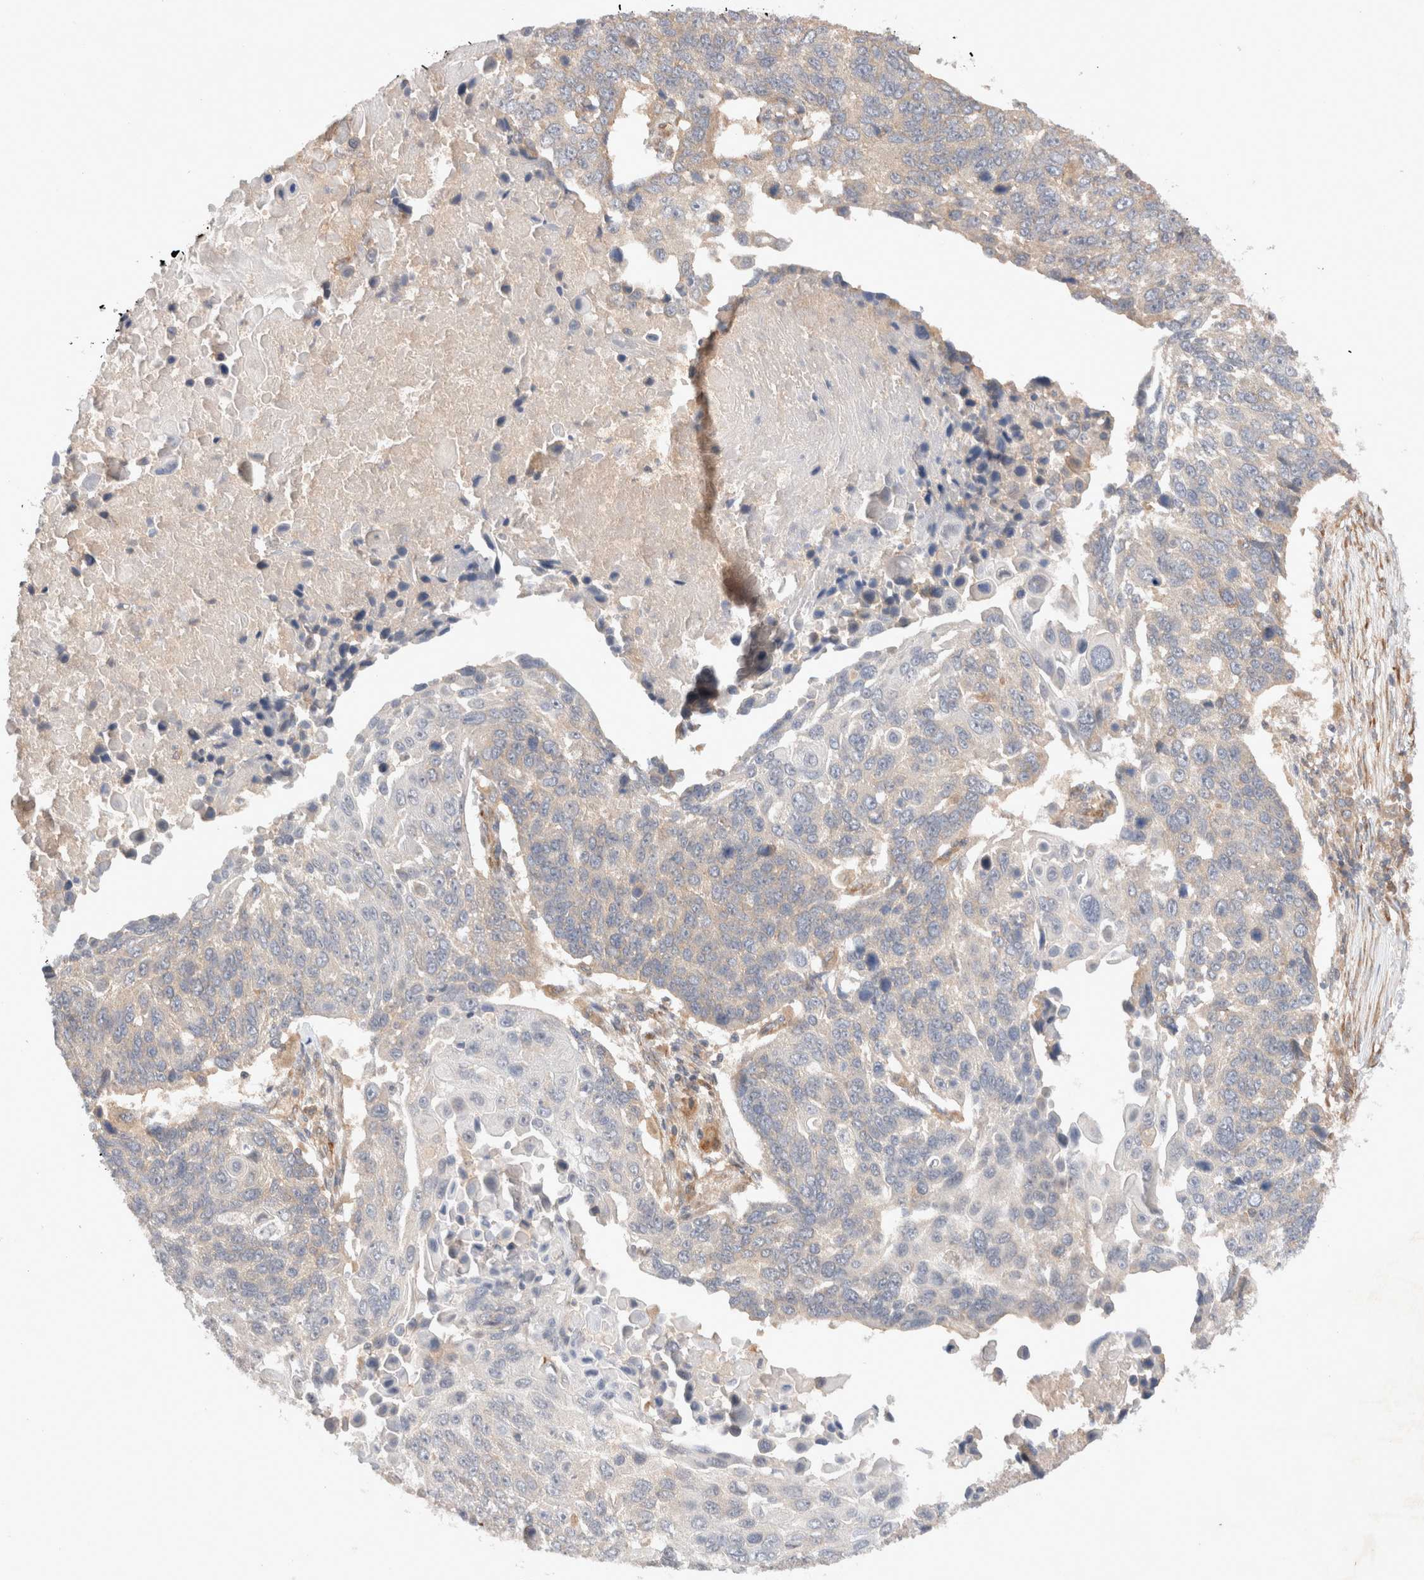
{"staining": {"intensity": "weak", "quantity": "<25%", "location": "cytoplasmic/membranous"}, "tissue": "lung cancer", "cell_type": "Tumor cells", "image_type": "cancer", "snomed": [{"axis": "morphology", "description": "Squamous cell carcinoma, NOS"}, {"axis": "topography", "description": "Lung"}], "caption": "Squamous cell carcinoma (lung) was stained to show a protein in brown. There is no significant expression in tumor cells.", "gene": "KLHL20", "patient": {"sex": "male", "age": 66}}